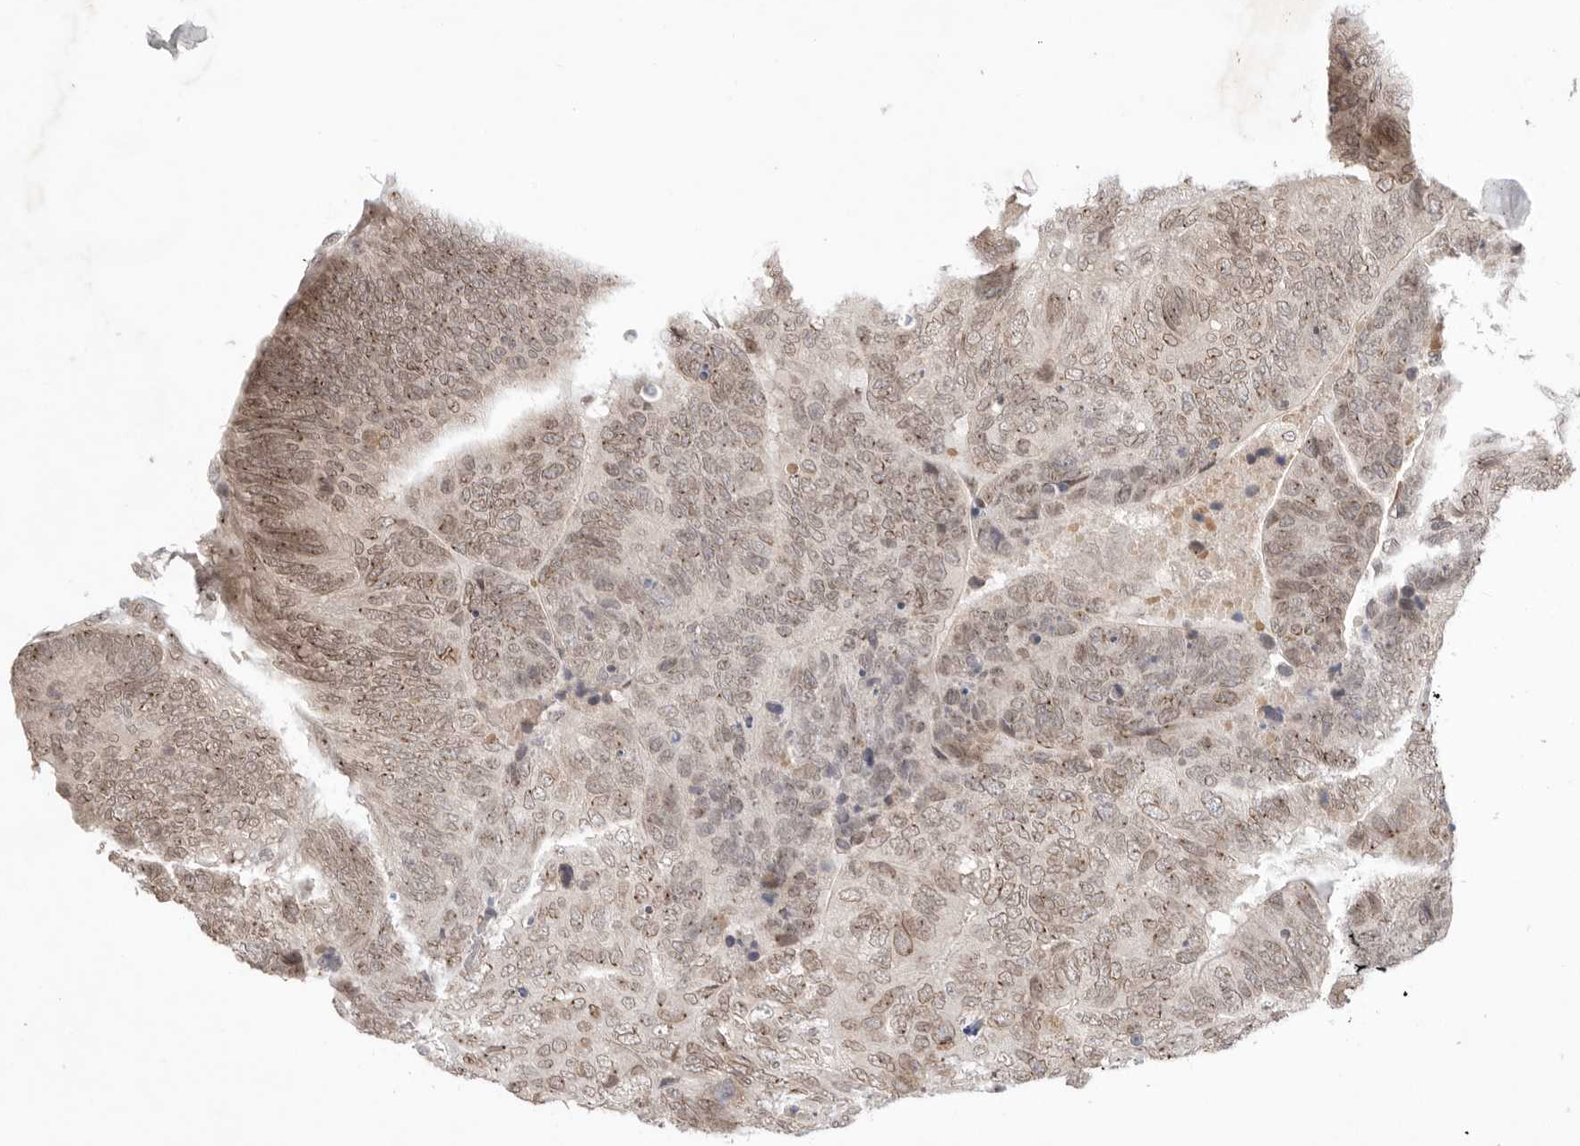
{"staining": {"intensity": "moderate", "quantity": "25%-75%", "location": "nuclear"}, "tissue": "colorectal cancer", "cell_type": "Tumor cells", "image_type": "cancer", "snomed": [{"axis": "morphology", "description": "Adenocarcinoma, NOS"}, {"axis": "topography", "description": "Colon"}], "caption": "A photomicrograph of human colorectal cancer (adenocarcinoma) stained for a protein reveals moderate nuclear brown staining in tumor cells.", "gene": "LEMD3", "patient": {"sex": "female", "age": 67}}